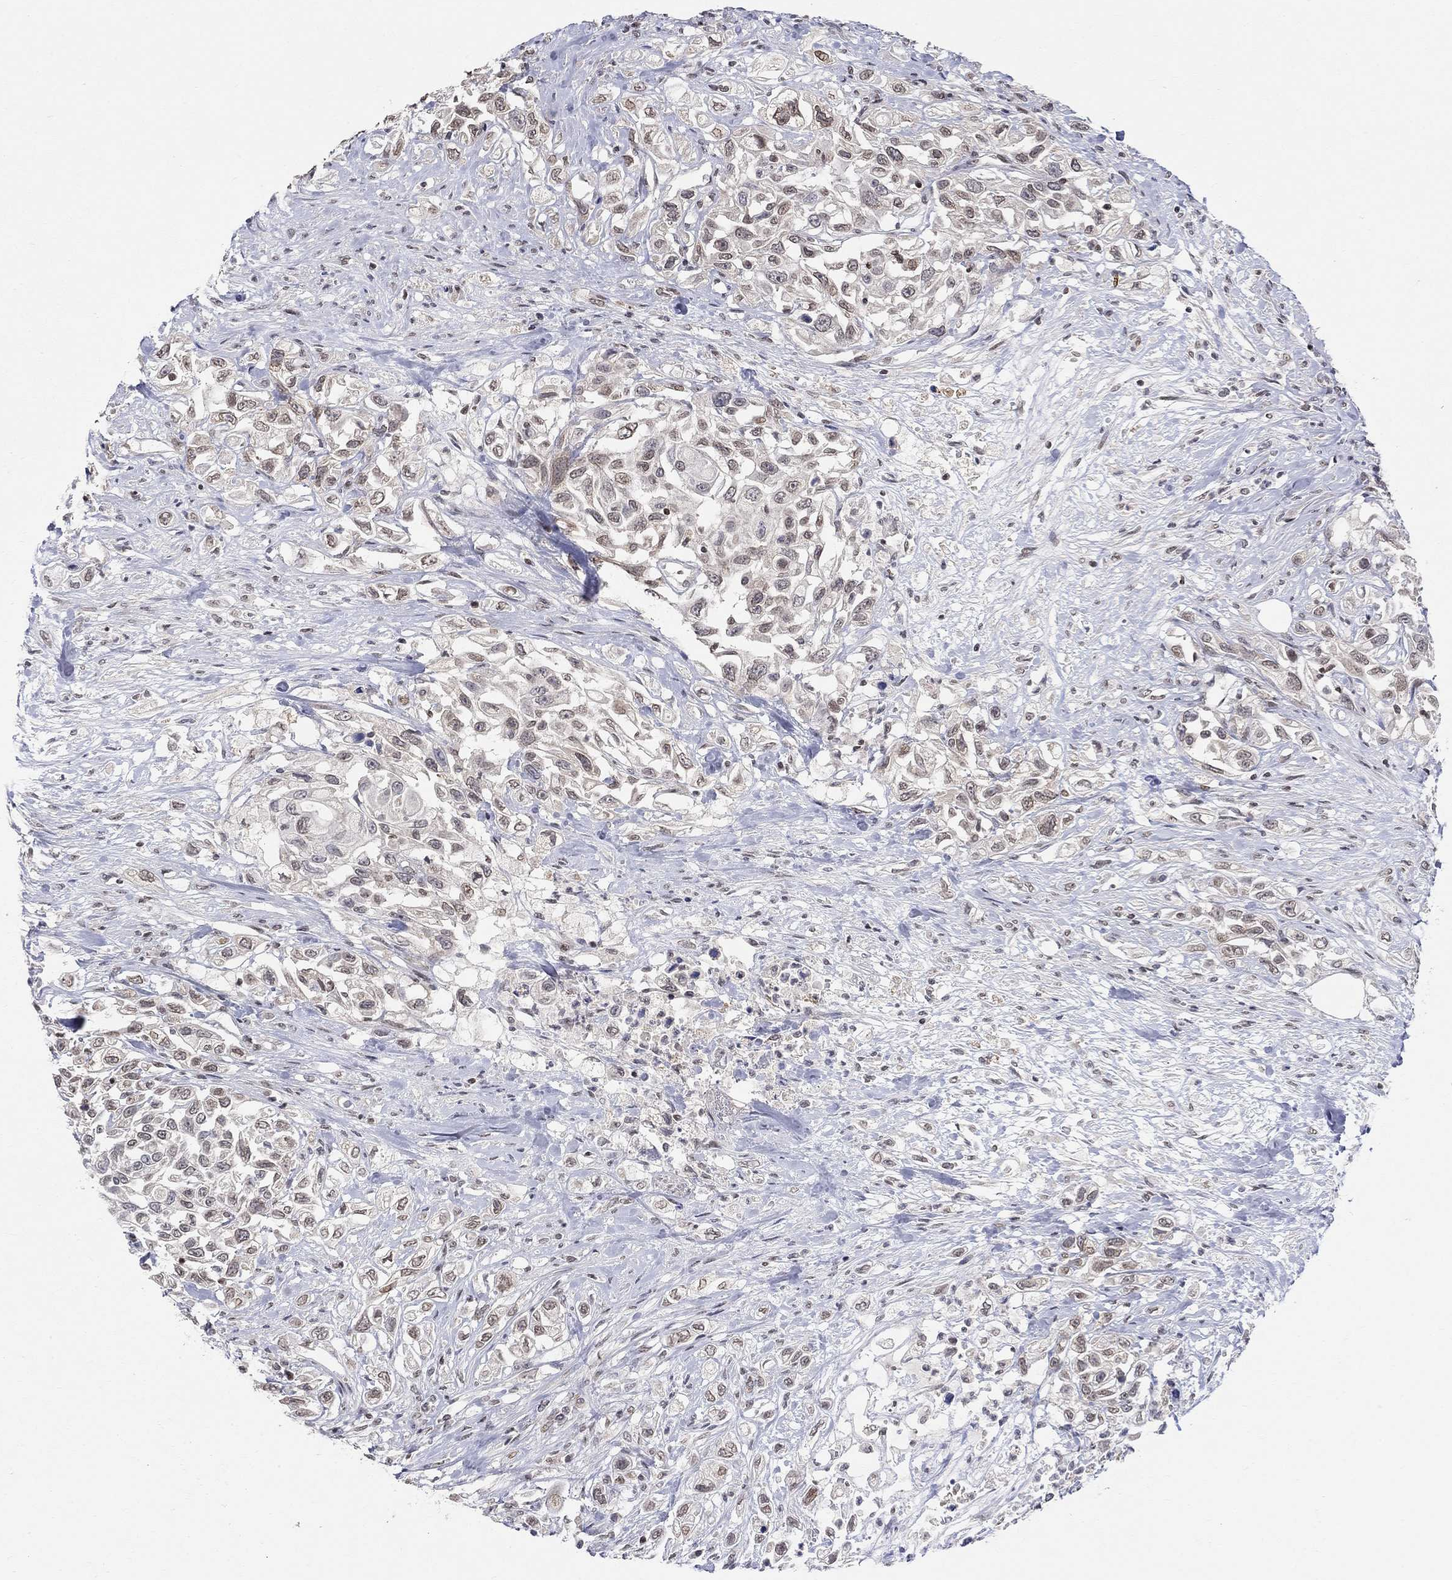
{"staining": {"intensity": "moderate", "quantity": "<25%", "location": "nuclear"}, "tissue": "urothelial cancer", "cell_type": "Tumor cells", "image_type": "cancer", "snomed": [{"axis": "morphology", "description": "Urothelial carcinoma, High grade"}, {"axis": "topography", "description": "Urinary bladder"}], "caption": "A histopathology image of human urothelial cancer stained for a protein displays moderate nuclear brown staining in tumor cells.", "gene": "KLF12", "patient": {"sex": "female", "age": 56}}